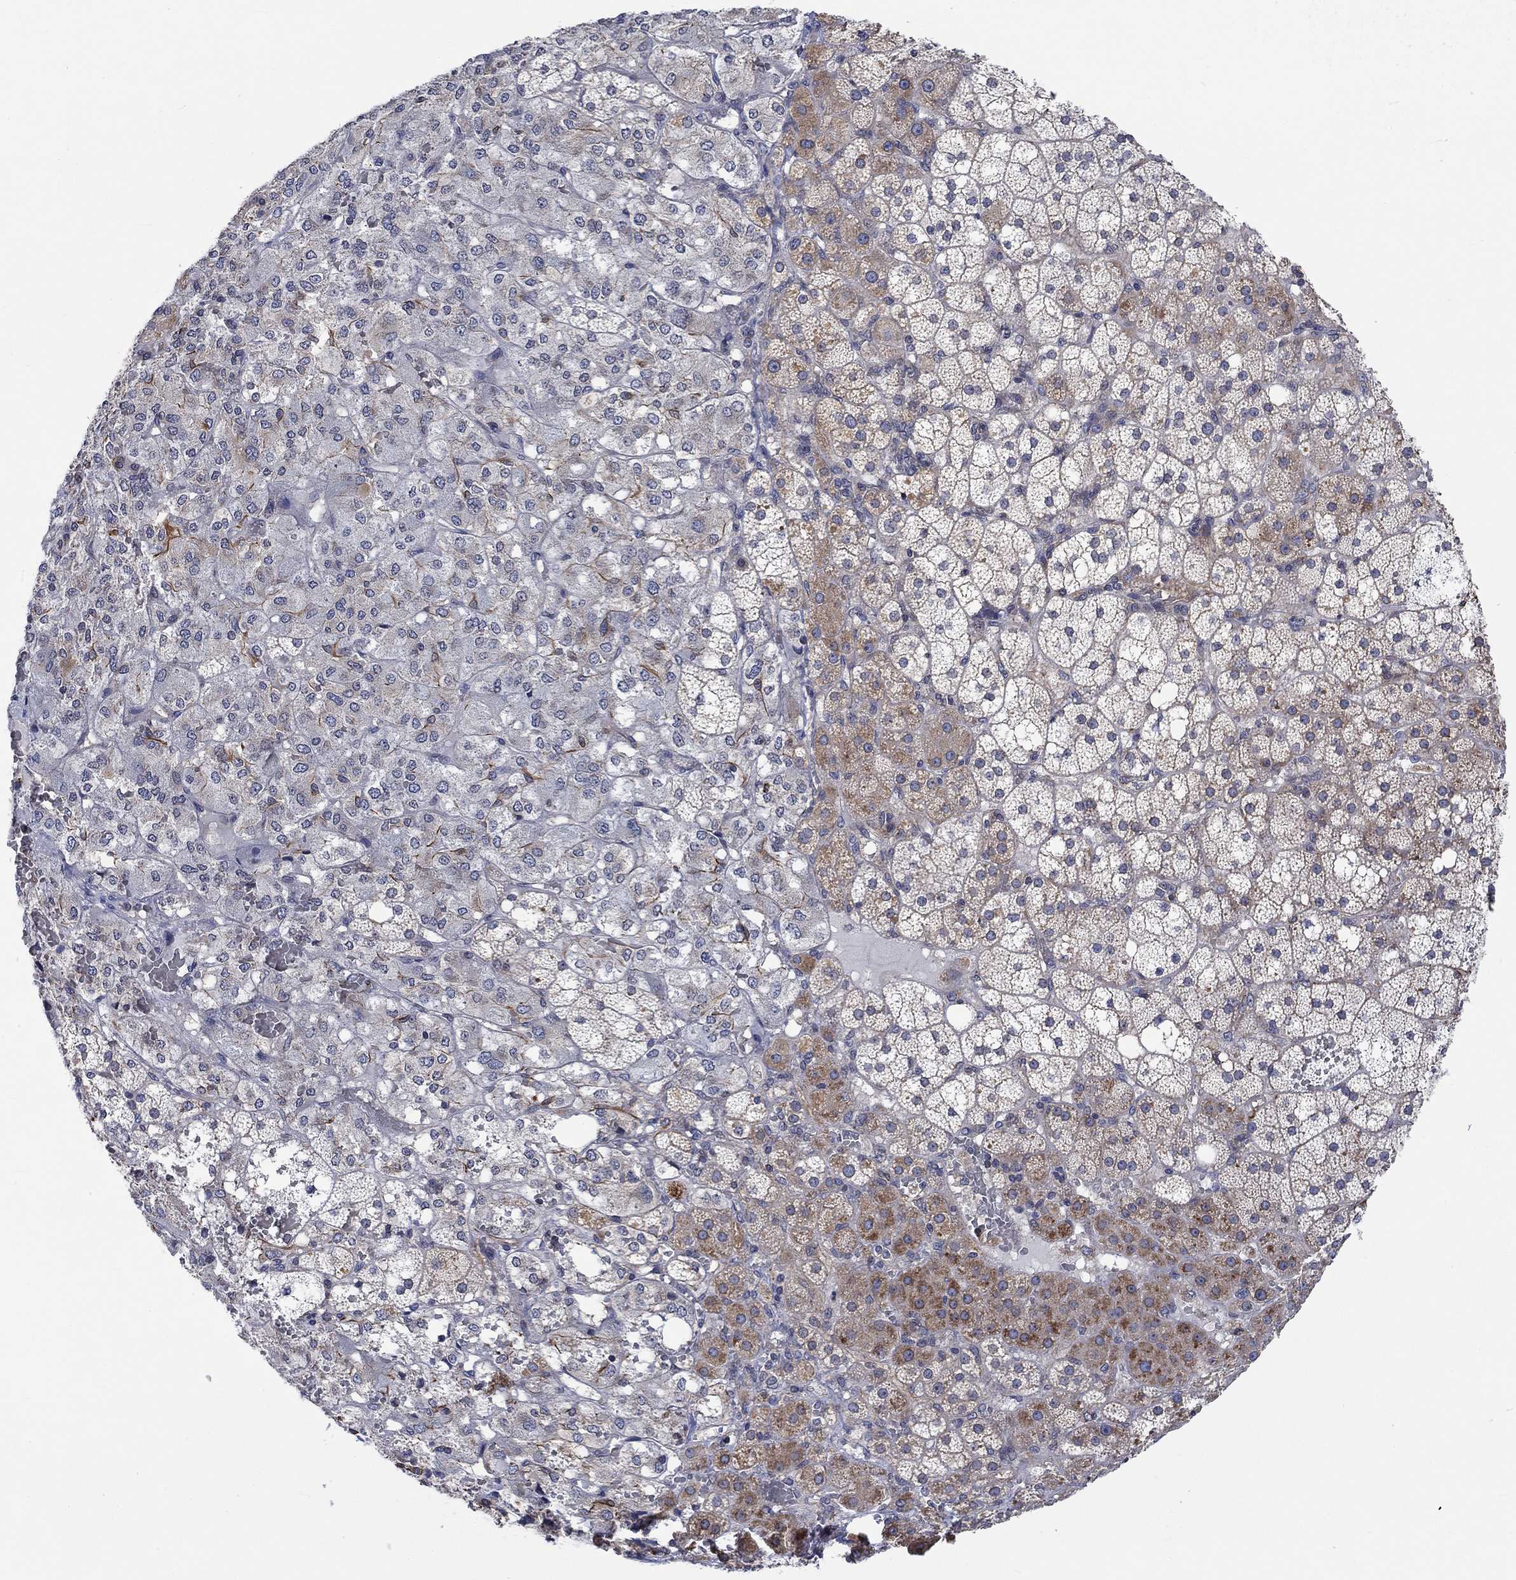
{"staining": {"intensity": "moderate", "quantity": "<25%", "location": "cytoplasmic/membranous"}, "tissue": "adrenal gland", "cell_type": "Glandular cells", "image_type": "normal", "snomed": [{"axis": "morphology", "description": "Normal tissue, NOS"}, {"axis": "topography", "description": "Adrenal gland"}], "caption": "Moderate cytoplasmic/membranous positivity is appreciated in about <25% of glandular cells in benign adrenal gland.", "gene": "CAMK1D", "patient": {"sex": "male", "age": 53}}